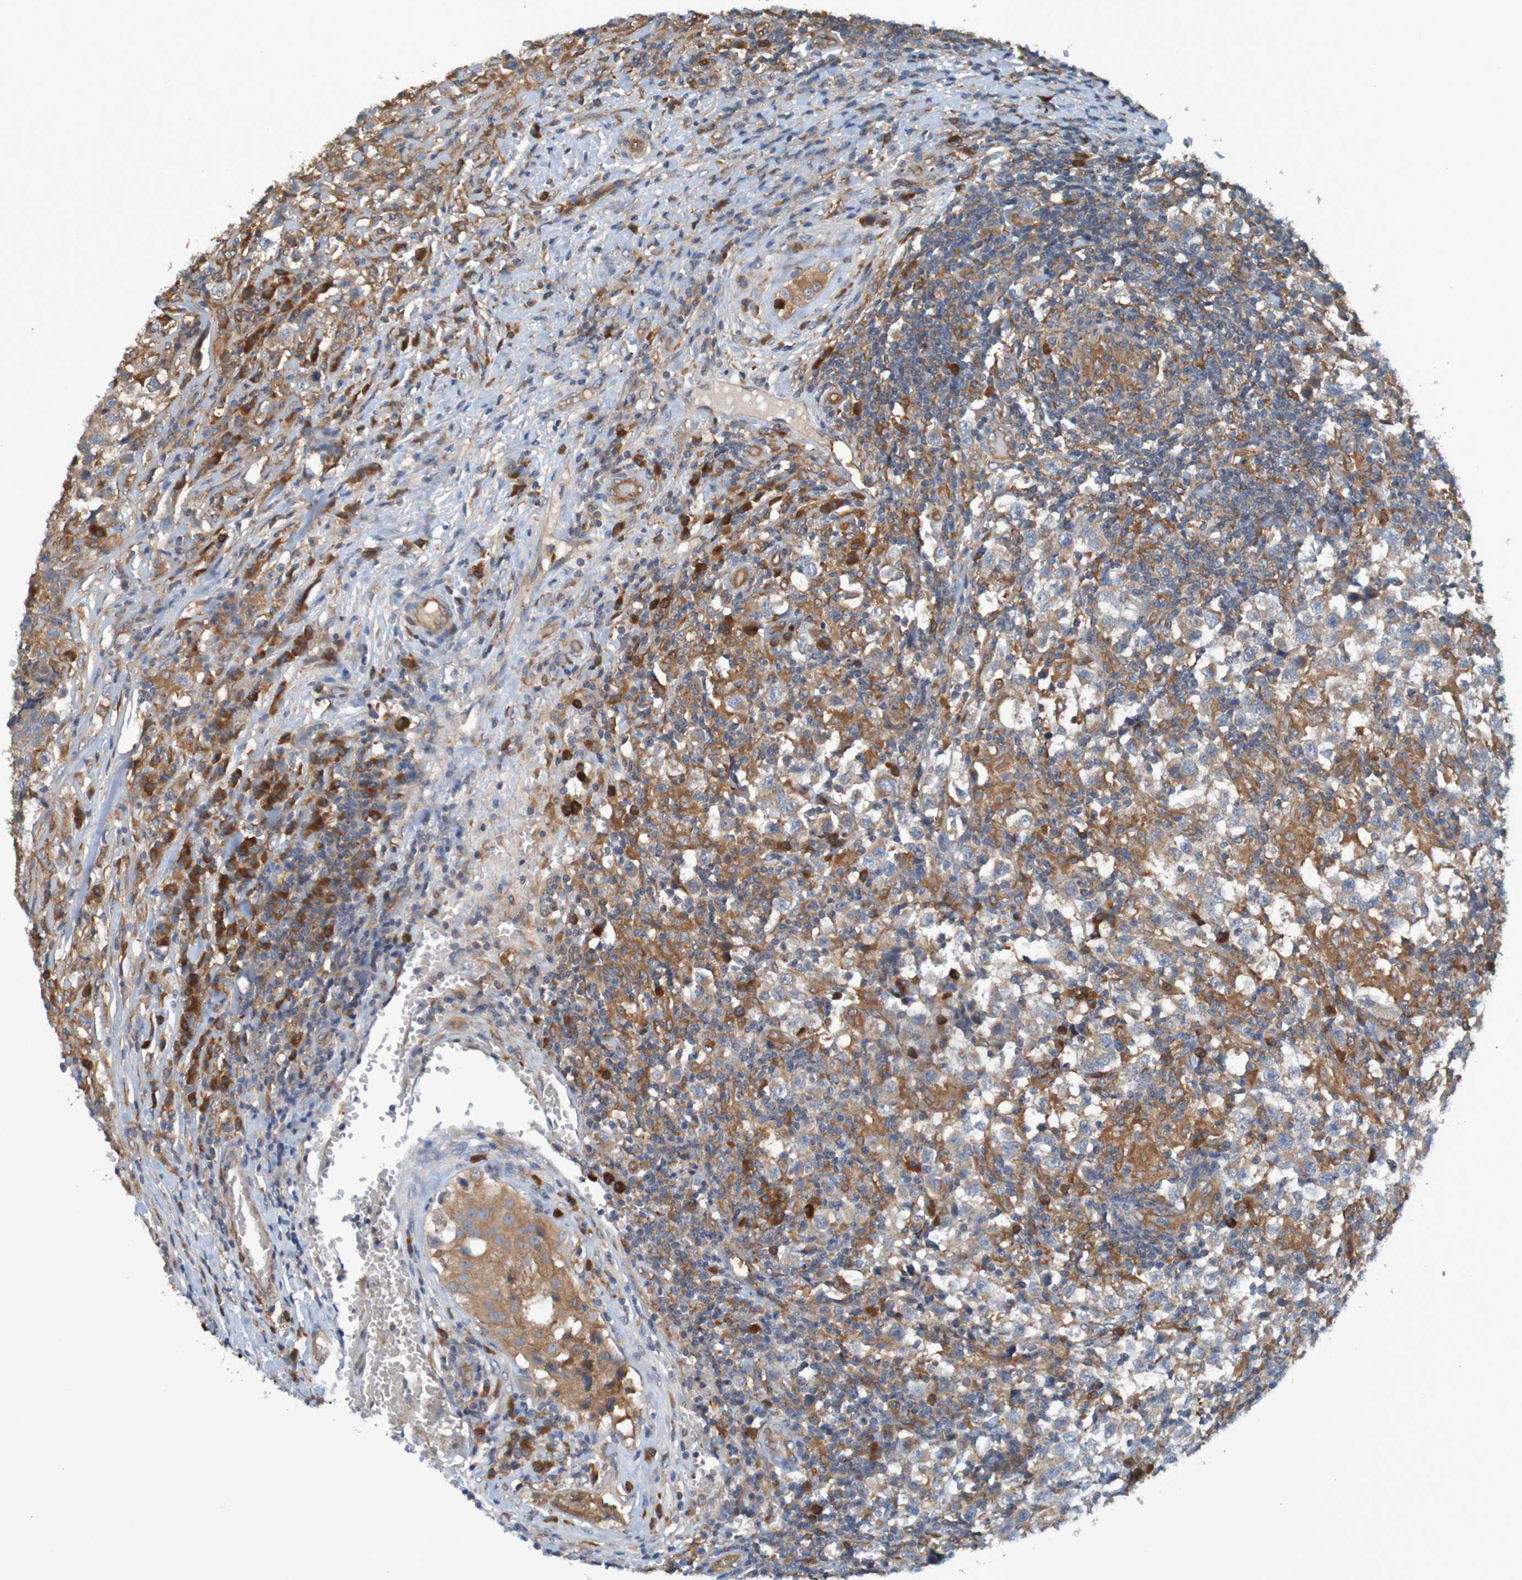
{"staining": {"intensity": "moderate", "quantity": ">75%", "location": "cytoplasmic/membranous"}, "tissue": "testis cancer", "cell_type": "Tumor cells", "image_type": "cancer", "snomed": [{"axis": "morphology", "description": "Carcinoma, Embryonal, NOS"}, {"axis": "topography", "description": "Testis"}], "caption": "An immunohistochemistry image of tumor tissue is shown. Protein staining in brown labels moderate cytoplasmic/membranous positivity in testis cancer (embryonal carcinoma) within tumor cells. (DAB IHC with brightfield microscopy, high magnification).", "gene": "DNAJC4", "patient": {"sex": "male", "age": 21}}